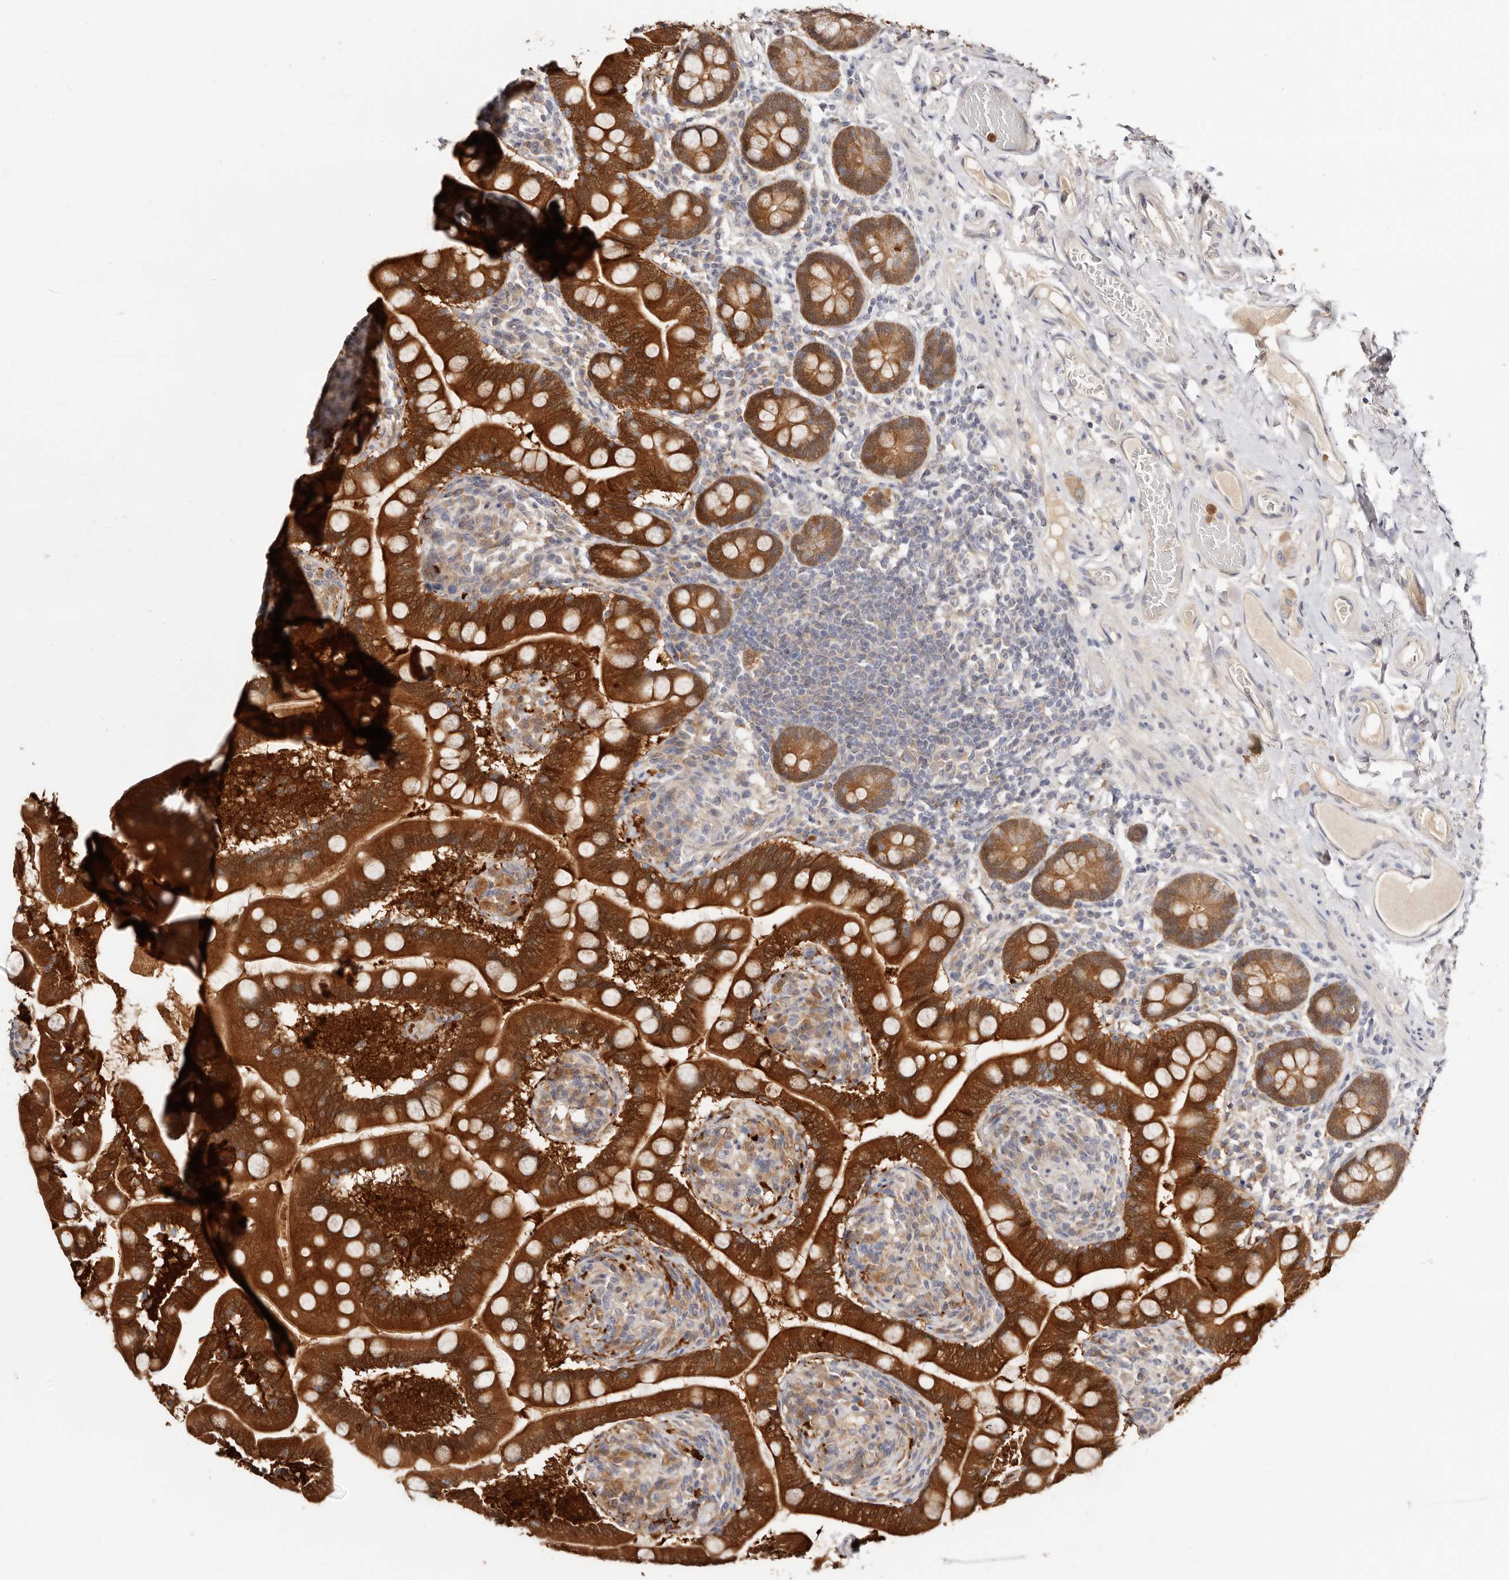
{"staining": {"intensity": "strong", "quantity": ">75%", "location": "cytoplasmic/membranous"}, "tissue": "small intestine", "cell_type": "Glandular cells", "image_type": "normal", "snomed": [{"axis": "morphology", "description": "Normal tissue, NOS"}, {"axis": "topography", "description": "Small intestine"}], "caption": "An image showing strong cytoplasmic/membranous staining in about >75% of glandular cells in unremarkable small intestine, as visualized by brown immunohistochemical staining.", "gene": "BCL2L15", "patient": {"sex": "female", "age": 64}}